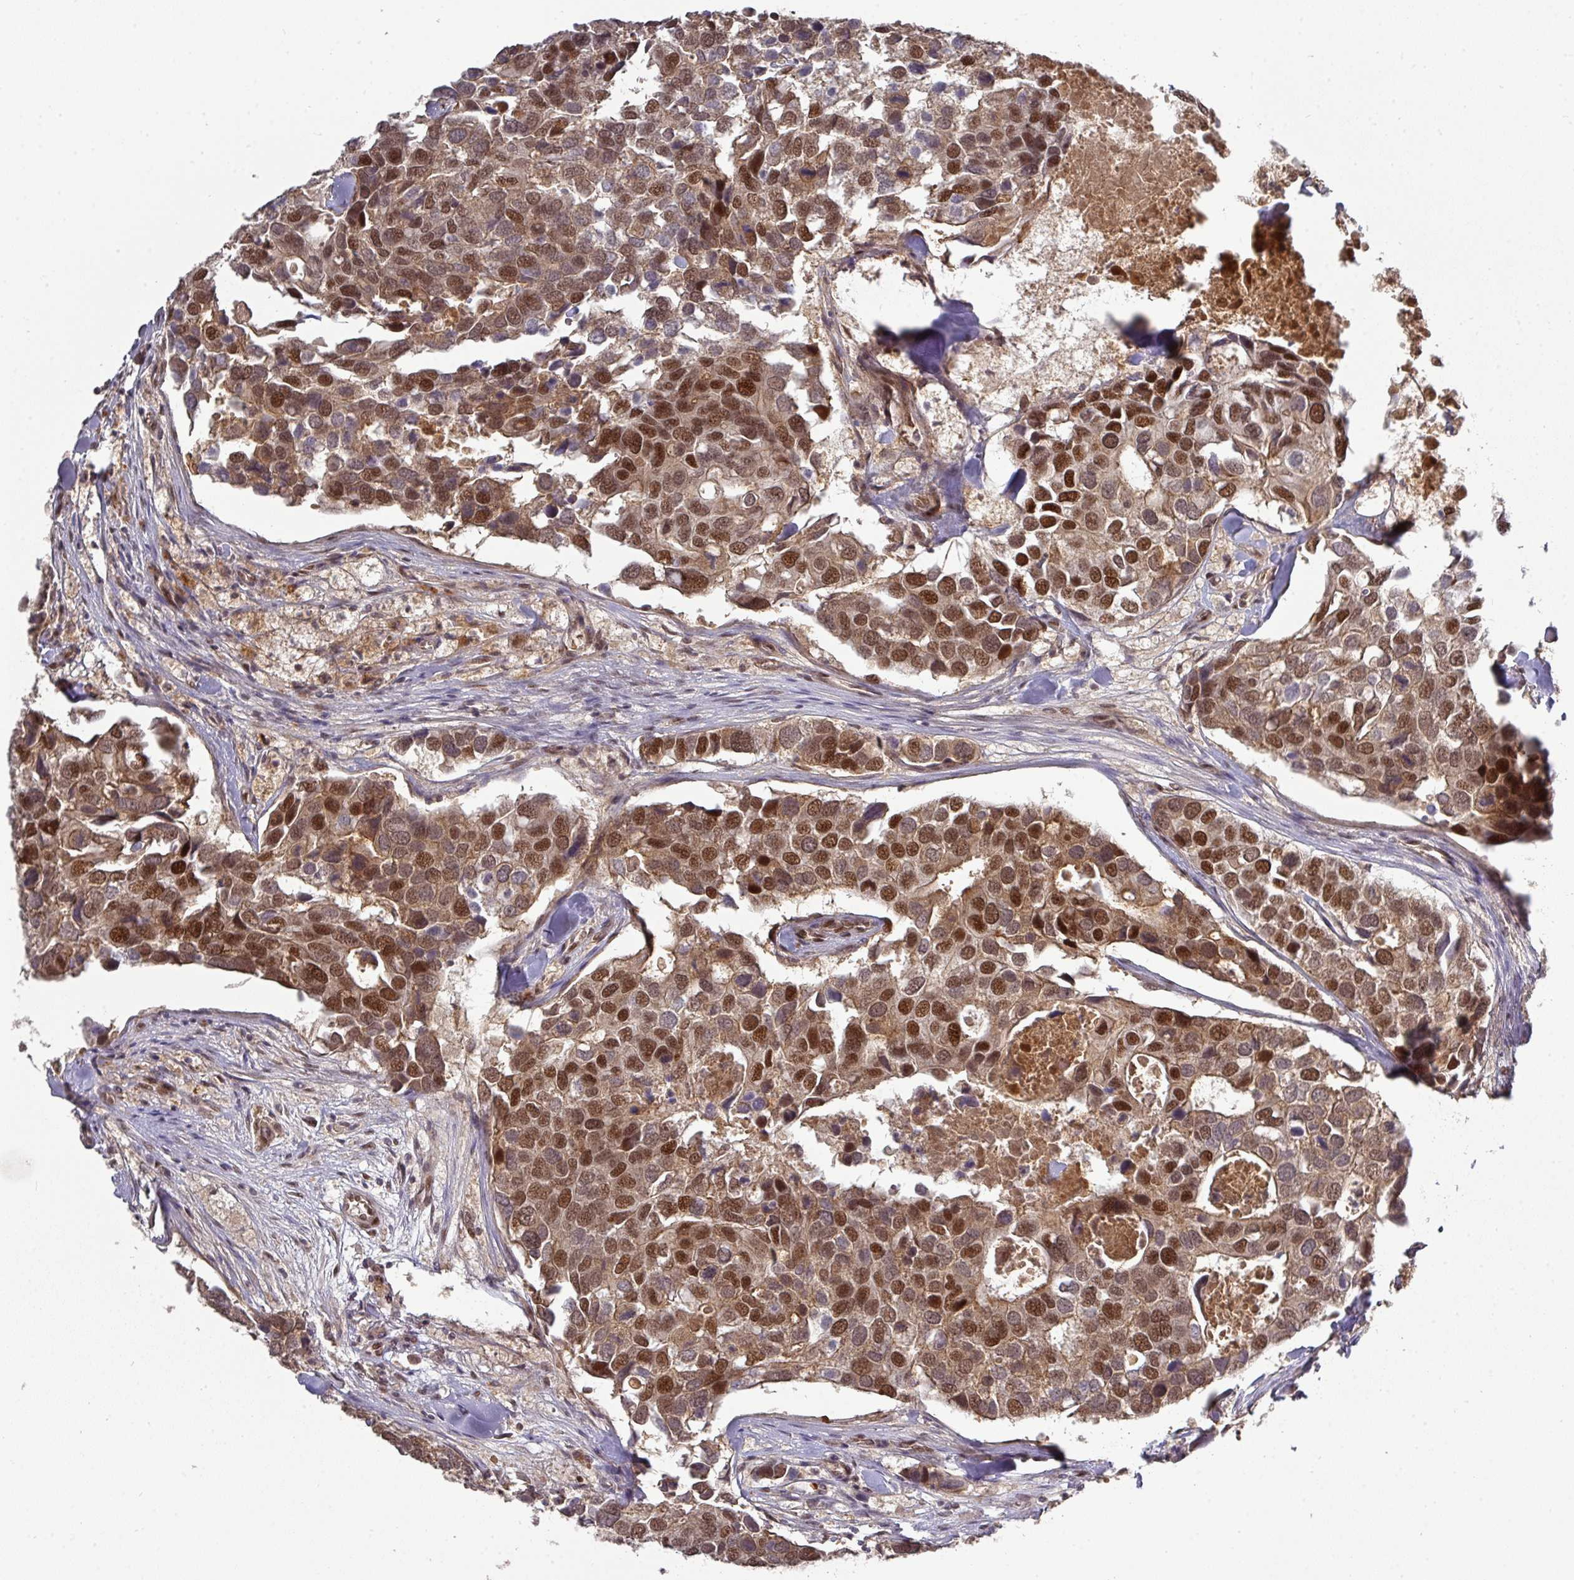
{"staining": {"intensity": "strong", "quantity": "25%-75%", "location": "cytoplasmic/membranous,nuclear"}, "tissue": "breast cancer", "cell_type": "Tumor cells", "image_type": "cancer", "snomed": [{"axis": "morphology", "description": "Duct carcinoma"}, {"axis": "topography", "description": "Breast"}], "caption": "The micrograph reveals immunohistochemical staining of breast infiltrating ductal carcinoma. There is strong cytoplasmic/membranous and nuclear staining is seen in about 25%-75% of tumor cells.", "gene": "CIC", "patient": {"sex": "female", "age": 83}}